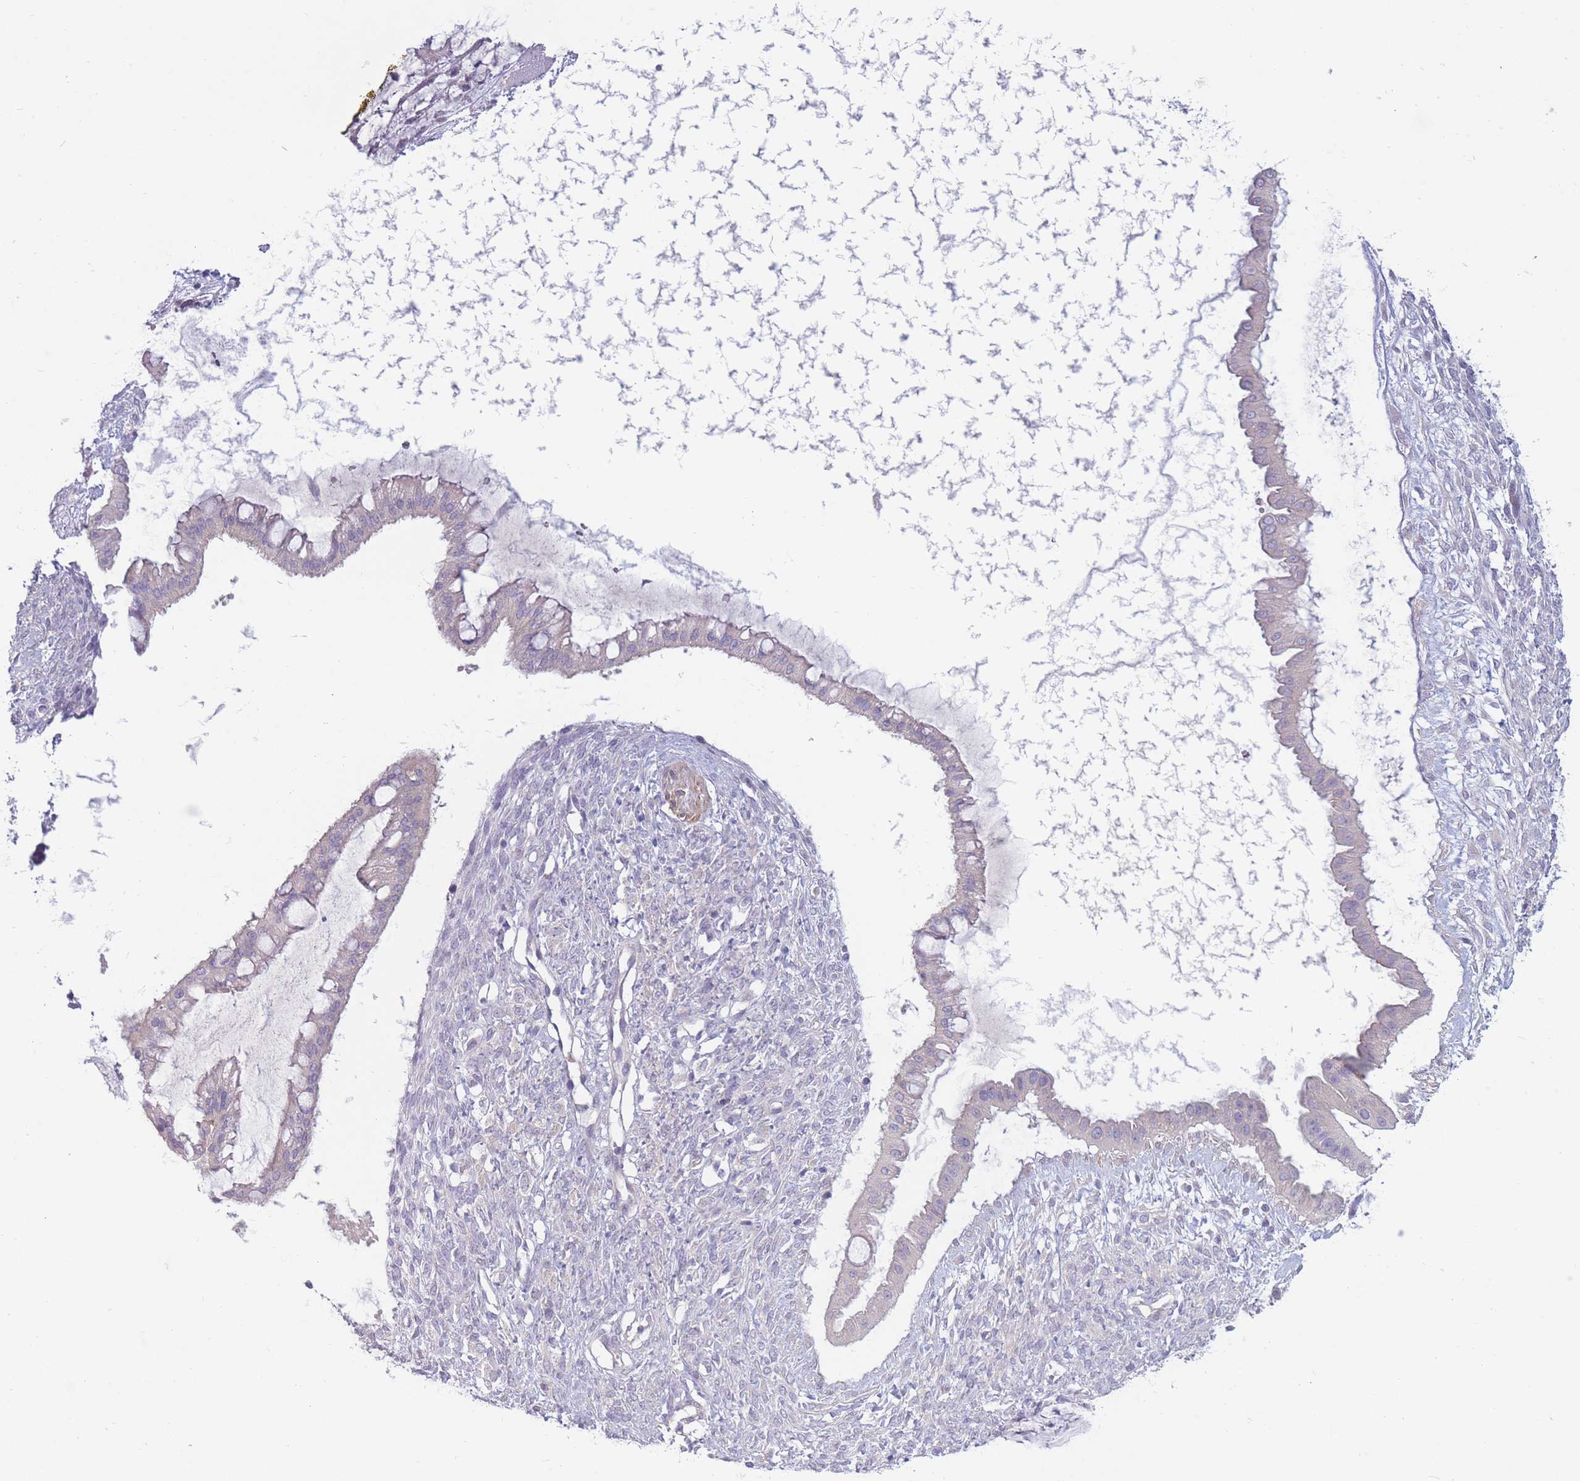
{"staining": {"intensity": "negative", "quantity": "none", "location": "none"}, "tissue": "ovarian cancer", "cell_type": "Tumor cells", "image_type": "cancer", "snomed": [{"axis": "morphology", "description": "Cystadenocarcinoma, mucinous, NOS"}, {"axis": "topography", "description": "Ovary"}], "caption": "IHC of human ovarian cancer (mucinous cystadenocarcinoma) reveals no staining in tumor cells.", "gene": "PNPLA5", "patient": {"sex": "female", "age": 73}}